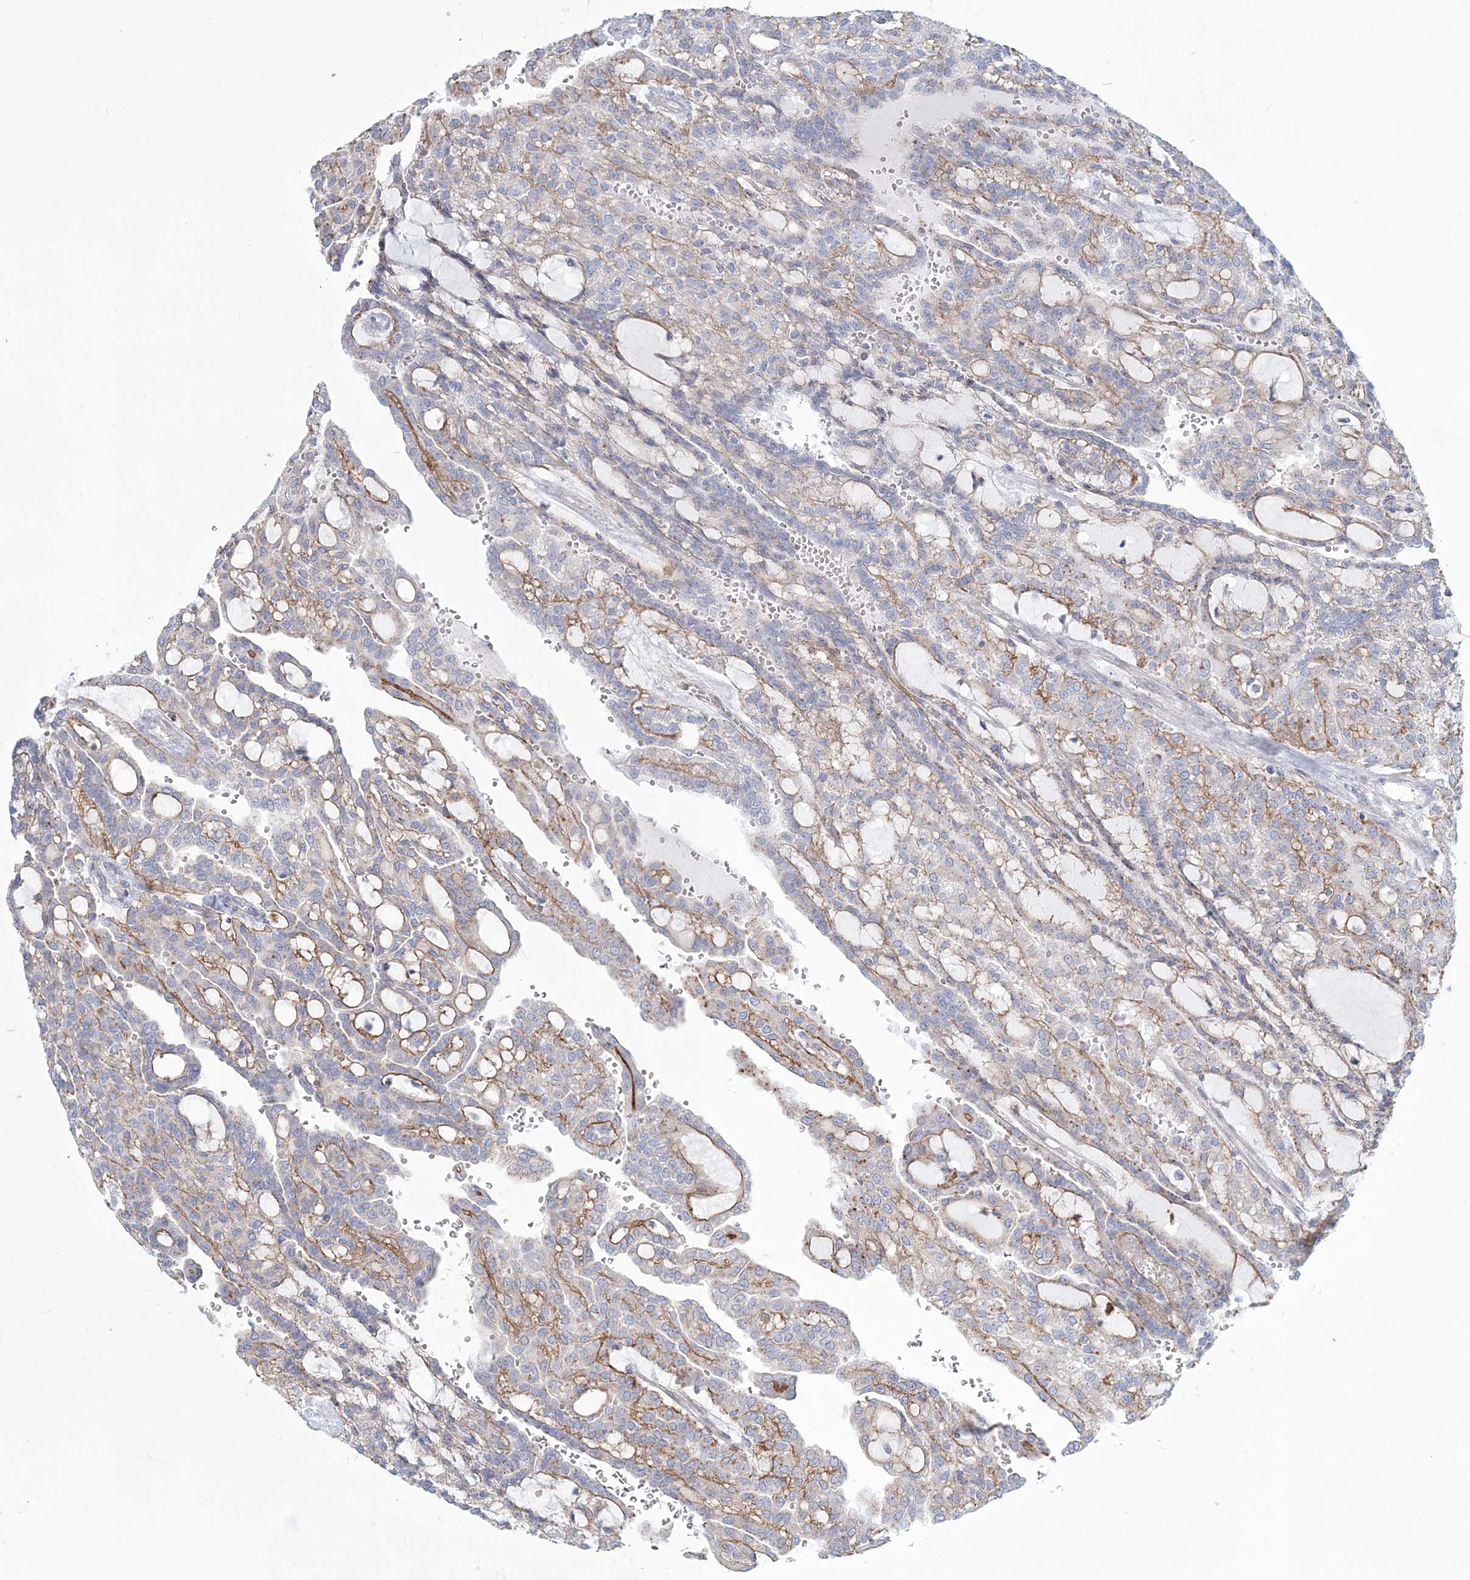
{"staining": {"intensity": "moderate", "quantity": "25%-75%", "location": "cytoplasmic/membranous"}, "tissue": "renal cancer", "cell_type": "Tumor cells", "image_type": "cancer", "snomed": [{"axis": "morphology", "description": "Adenocarcinoma, NOS"}, {"axis": "topography", "description": "Kidney"}], "caption": "Adenocarcinoma (renal) stained with a brown dye displays moderate cytoplasmic/membranous positive positivity in approximately 25%-75% of tumor cells.", "gene": "ADGB", "patient": {"sex": "male", "age": 63}}